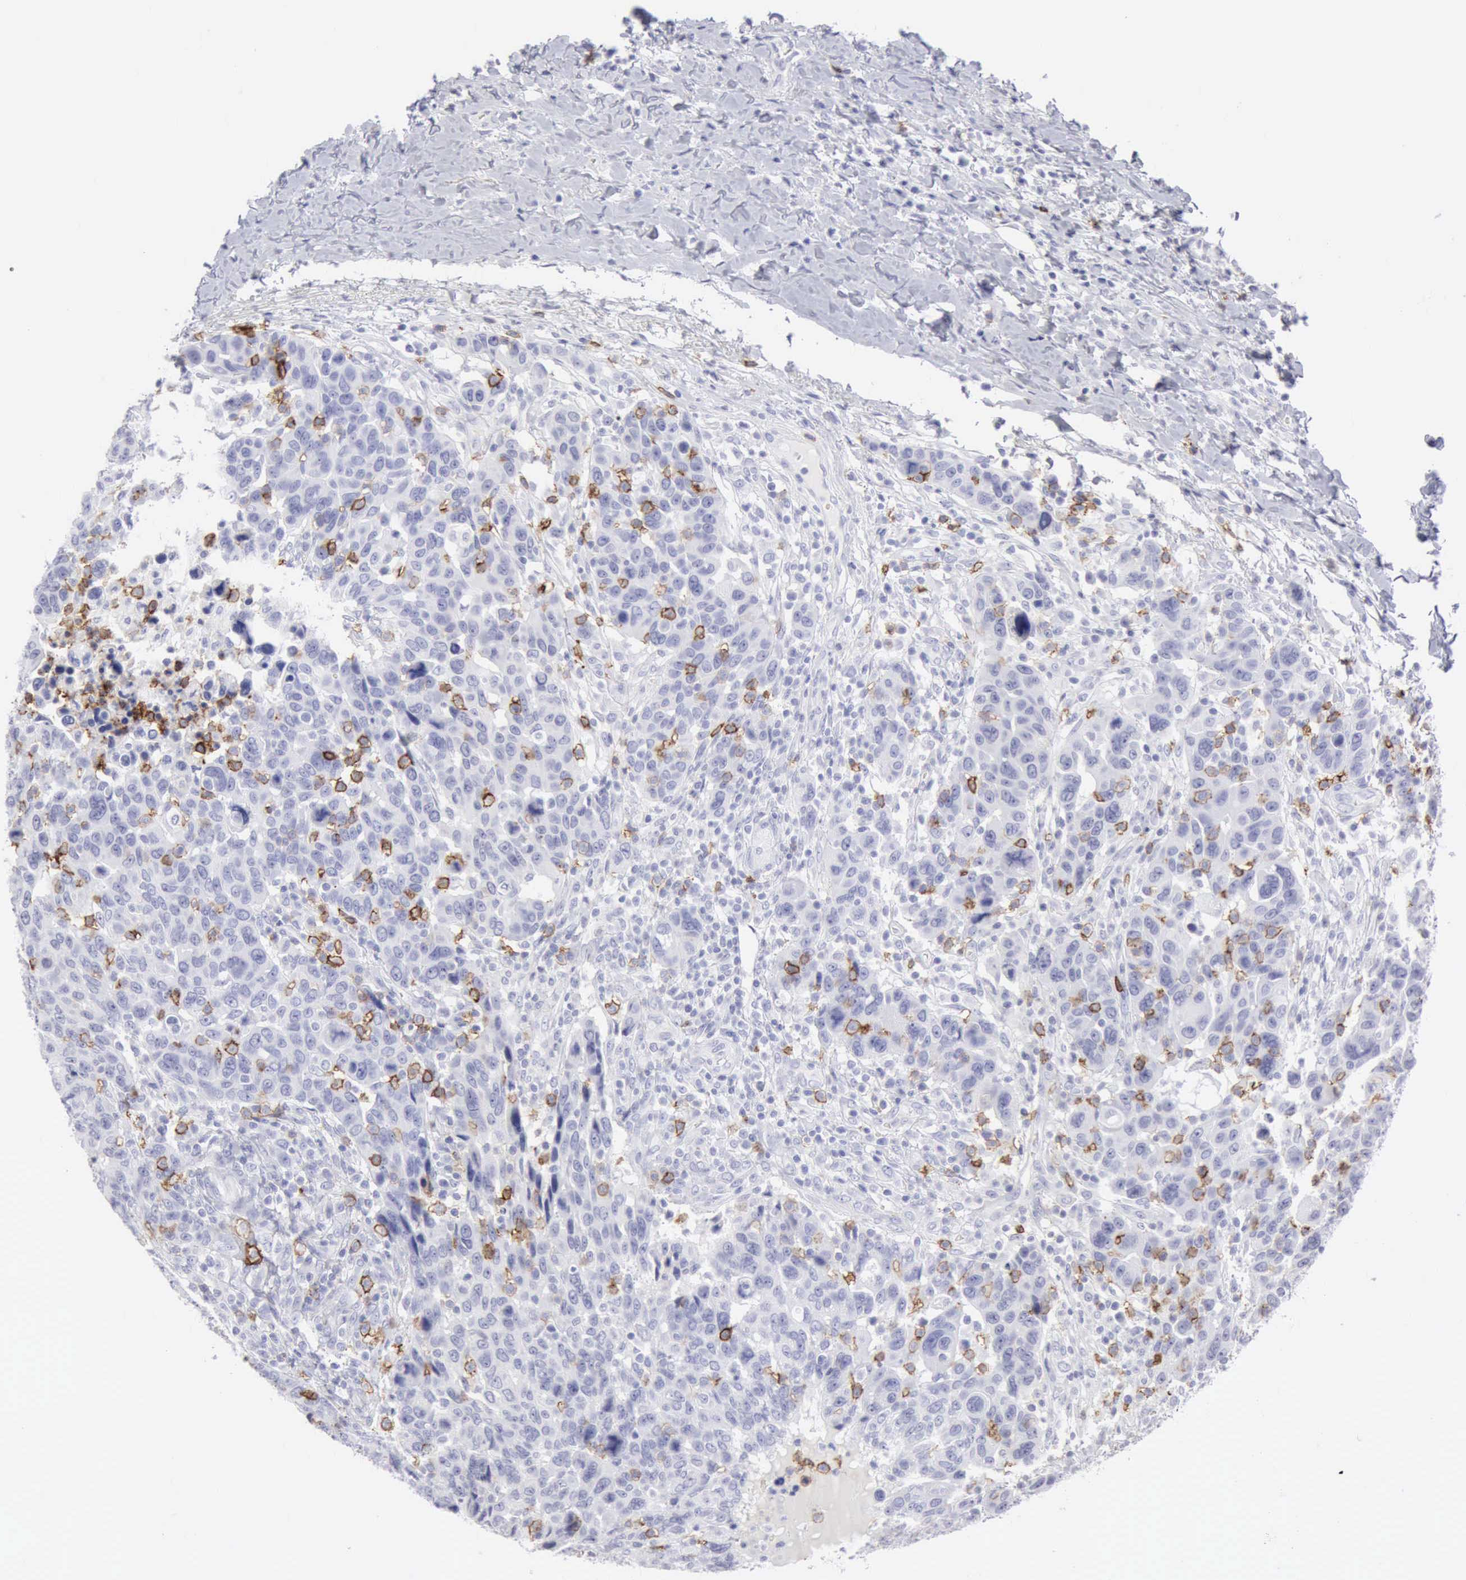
{"staining": {"intensity": "moderate", "quantity": "25%-75%", "location": "cytoplasmic/membranous"}, "tissue": "breast cancer", "cell_type": "Tumor cells", "image_type": "cancer", "snomed": [{"axis": "morphology", "description": "Duct carcinoma"}, {"axis": "topography", "description": "Breast"}], "caption": "Protein analysis of breast cancer (infiltrating ductal carcinoma) tissue shows moderate cytoplasmic/membranous expression in about 25%-75% of tumor cells.", "gene": "NCAM1", "patient": {"sex": "female", "age": 37}}